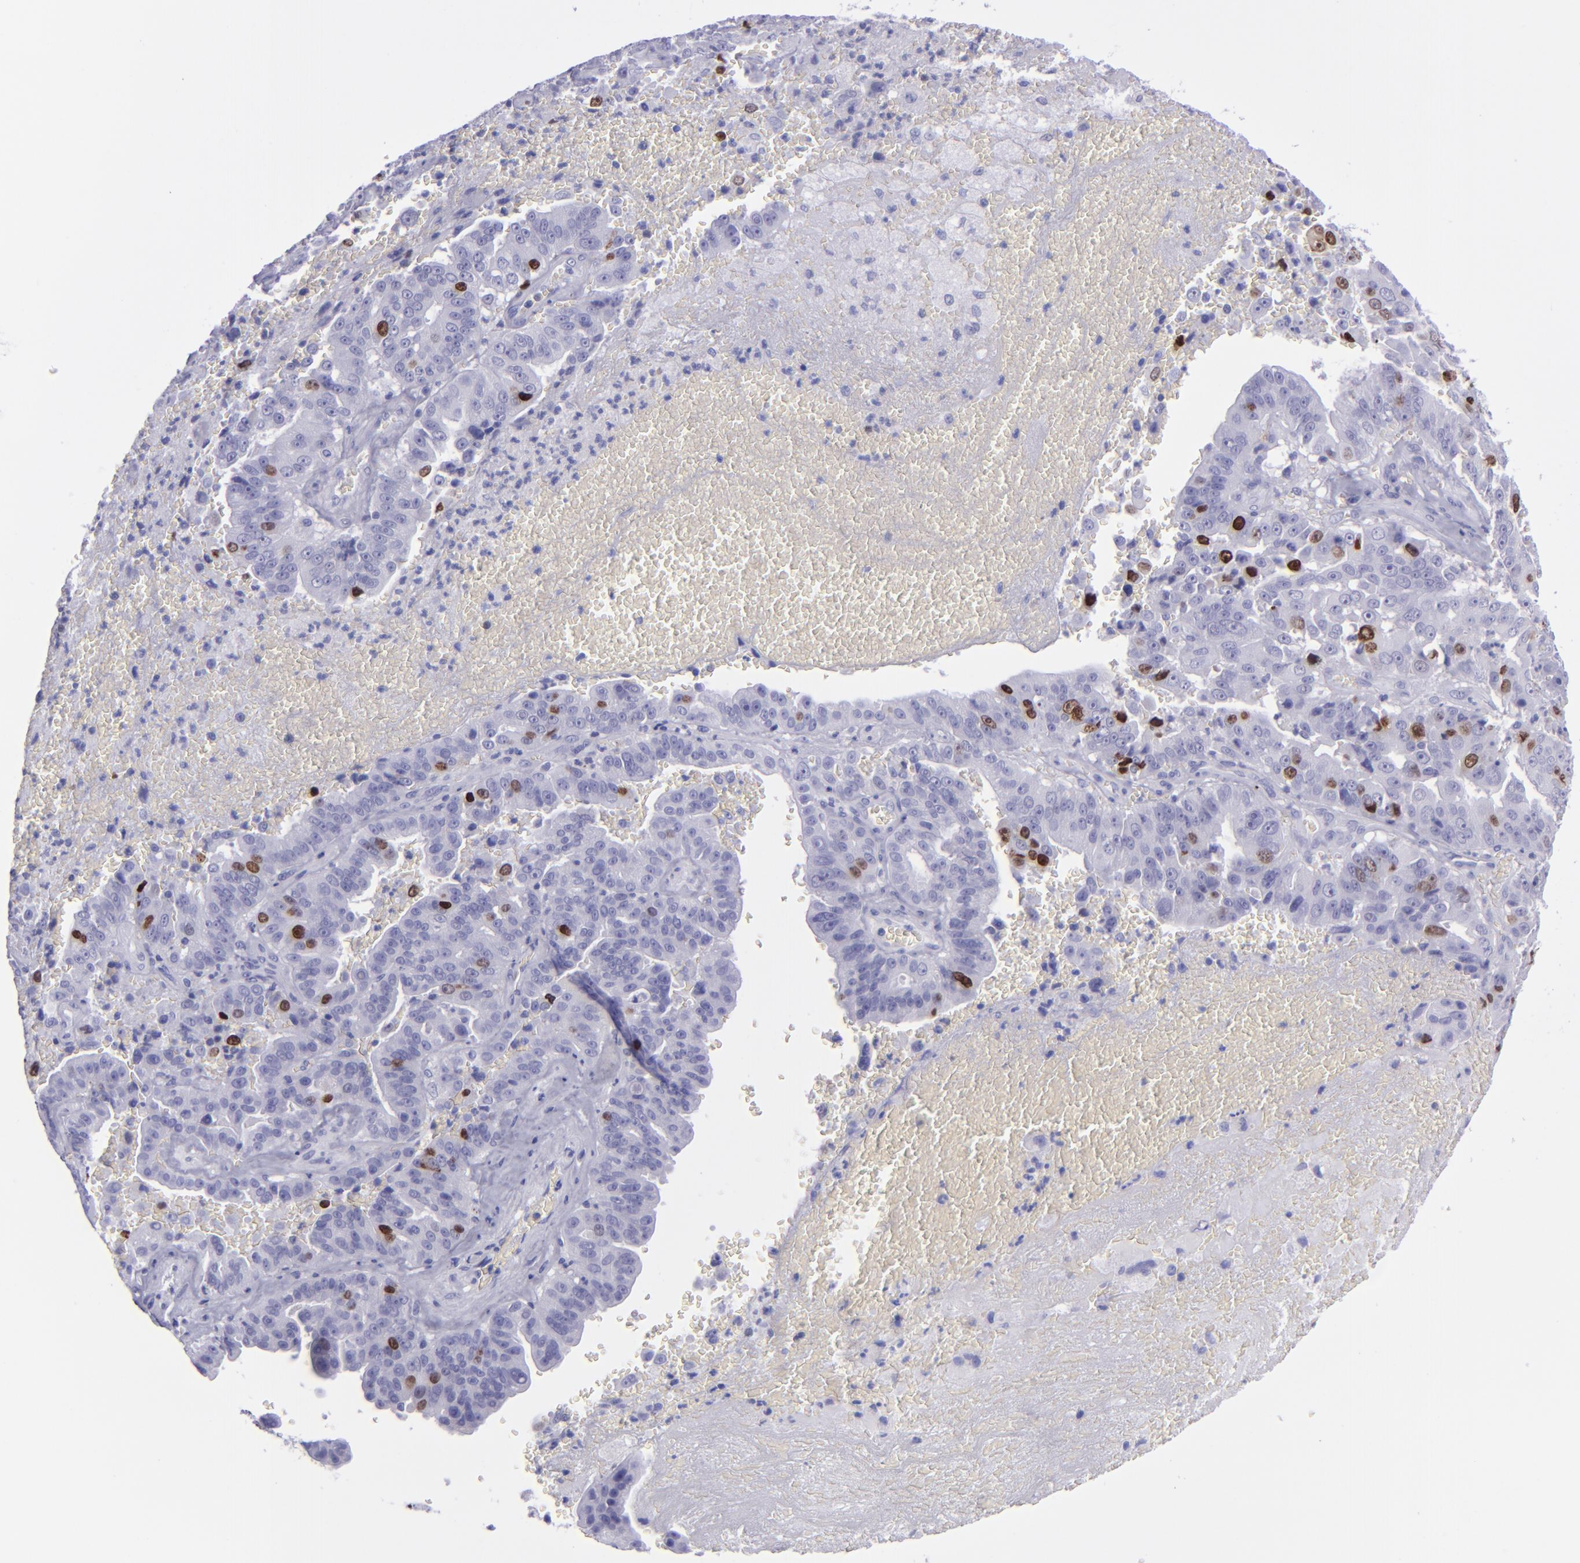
{"staining": {"intensity": "strong", "quantity": "<25%", "location": "nuclear"}, "tissue": "liver cancer", "cell_type": "Tumor cells", "image_type": "cancer", "snomed": [{"axis": "morphology", "description": "Cholangiocarcinoma"}, {"axis": "topography", "description": "Liver"}], "caption": "Immunohistochemistry image of human liver cholangiocarcinoma stained for a protein (brown), which demonstrates medium levels of strong nuclear staining in about <25% of tumor cells.", "gene": "TOP2A", "patient": {"sex": "female", "age": 79}}